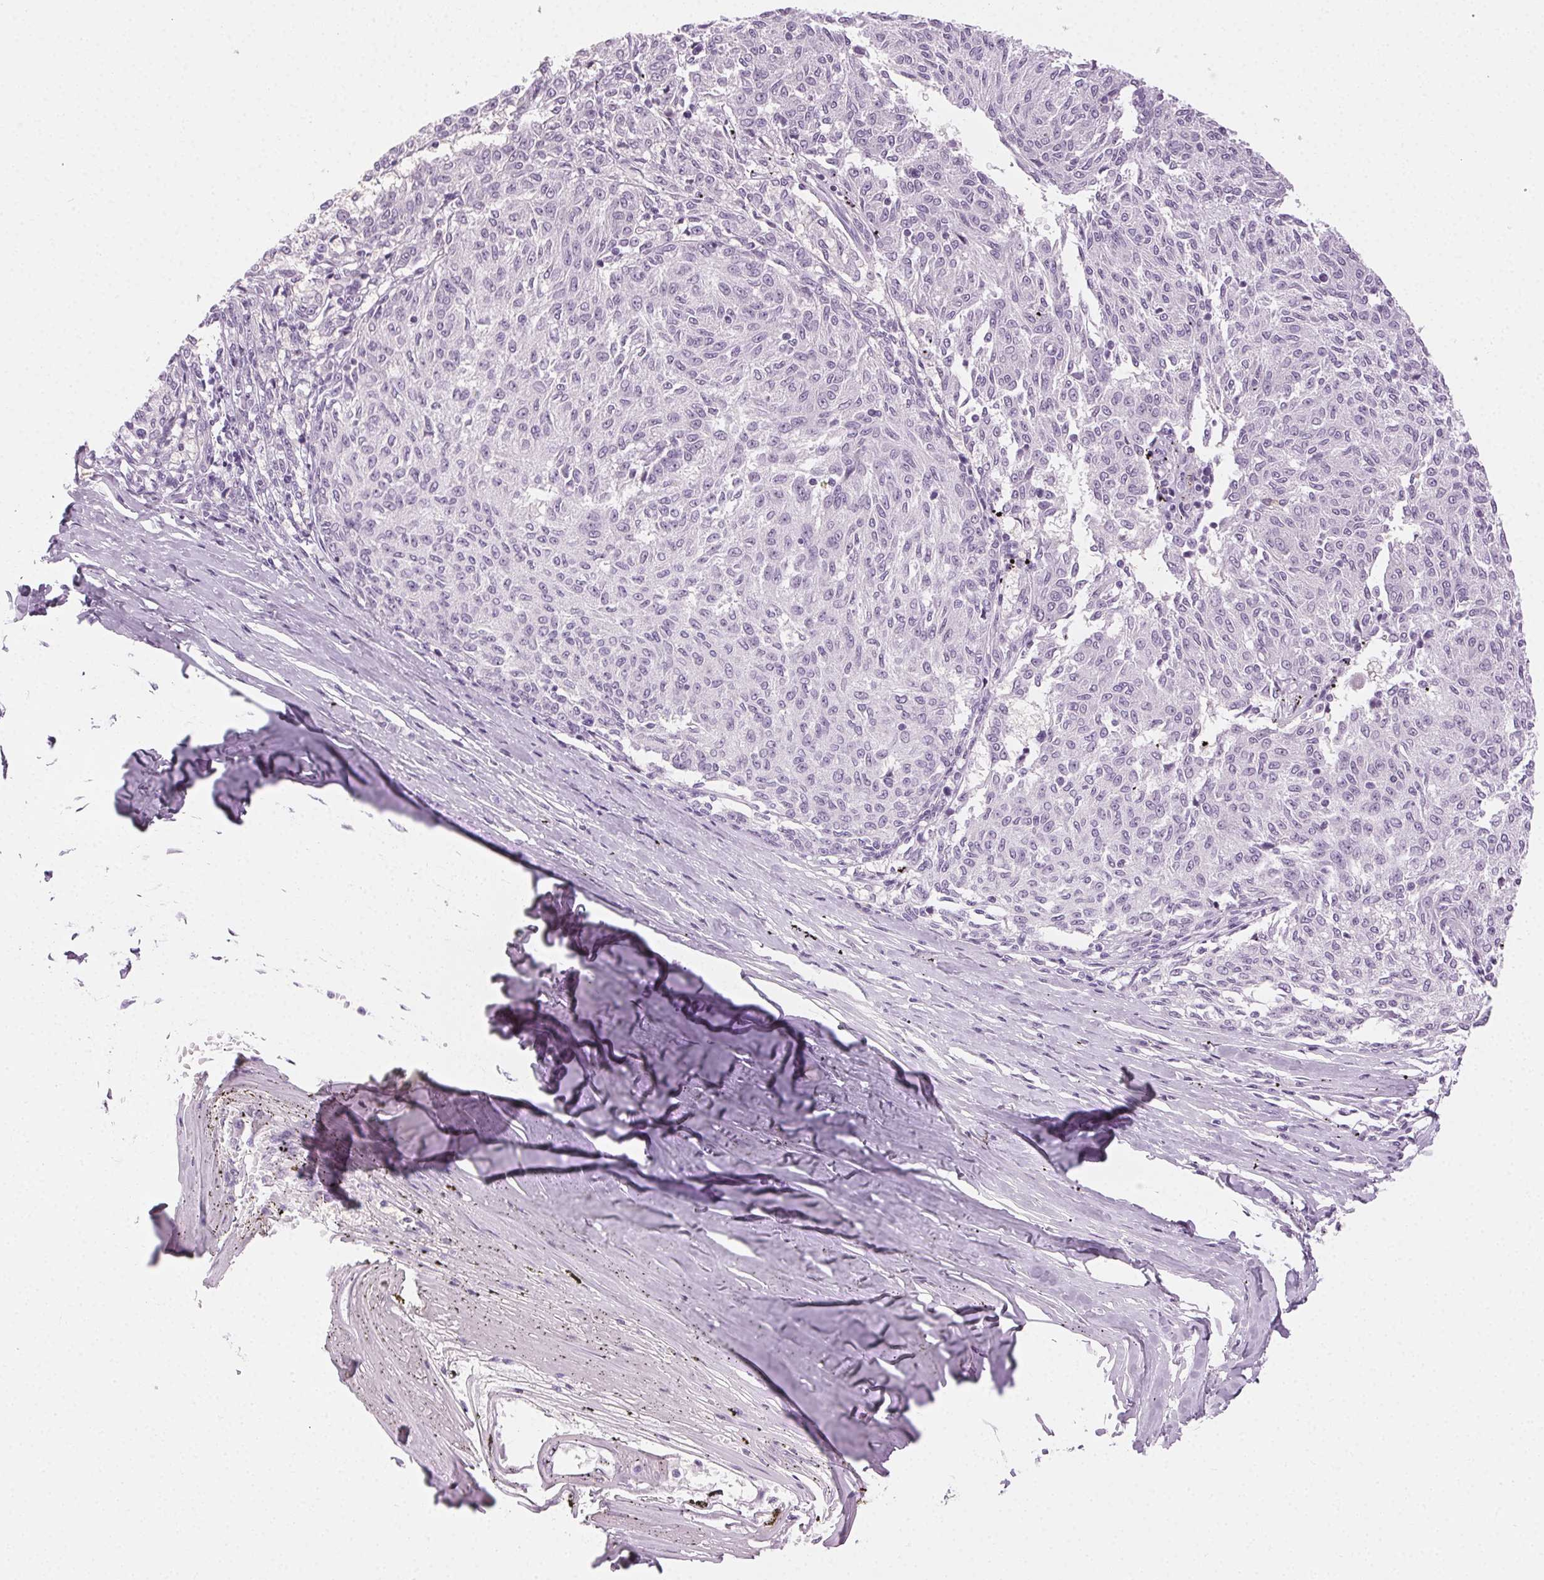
{"staining": {"intensity": "negative", "quantity": "none", "location": "none"}, "tissue": "melanoma", "cell_type": "Tumor cells", "image_type": "cancer", "snomed": [{"axis": "morphology", "description": "Malignant melanoma, NOS"}, {"axis": "topography", "description": "Skin"}], "caption": "IHC image of neoplastic tissue: human malignant melanoma stained with DAB (3,3'-diaminobenzidine) reveals no significant protein staining in tumor cells. The staining is performed using DAB brown chromogen with nuclei counter-stained in using hematoxylin.", "gene": "MPO", "patient": {"sex": "female", "age": 72}}